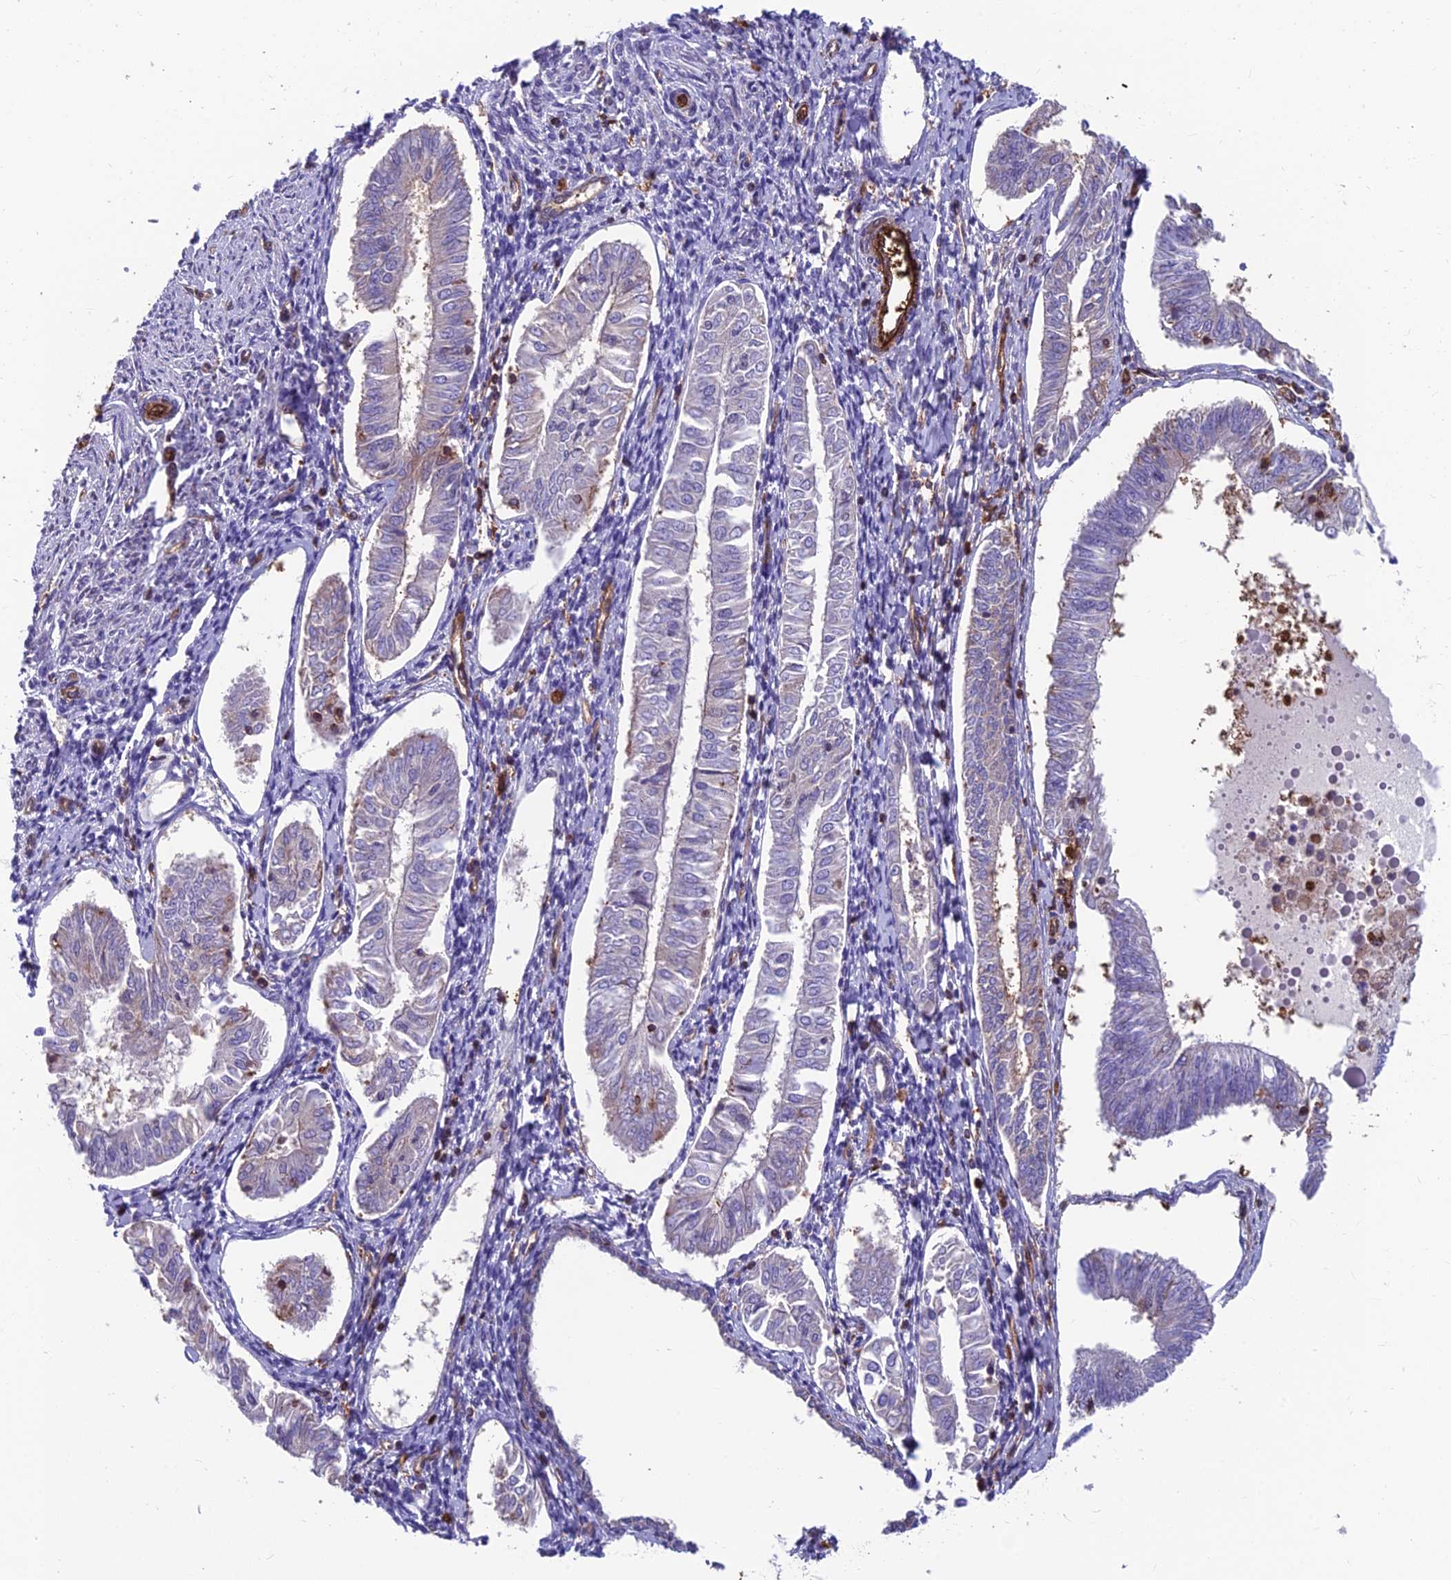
{"staining": {"intensity": "negative", "quantity": "none", "location": "none"}, "tissue": "endometrial cancer", "cell_type": "Tumor cells", "image_type": "cancer", "snomed": [{"axis": "morphology", "description": "Adenocarcinoma, NOS"}, {"axis": "topography", "description": "Endometrium"}], "caption": "Immunohistochemical staining of adenocarcinoma (endometrial) demonstrates no significant expression in tumor cells. (DAB immunohistochemistry visualized using brightfield microscopy, high magnification).", "gene": "RTN4RL1", "patient": {"sex": "female", "age": 58}}